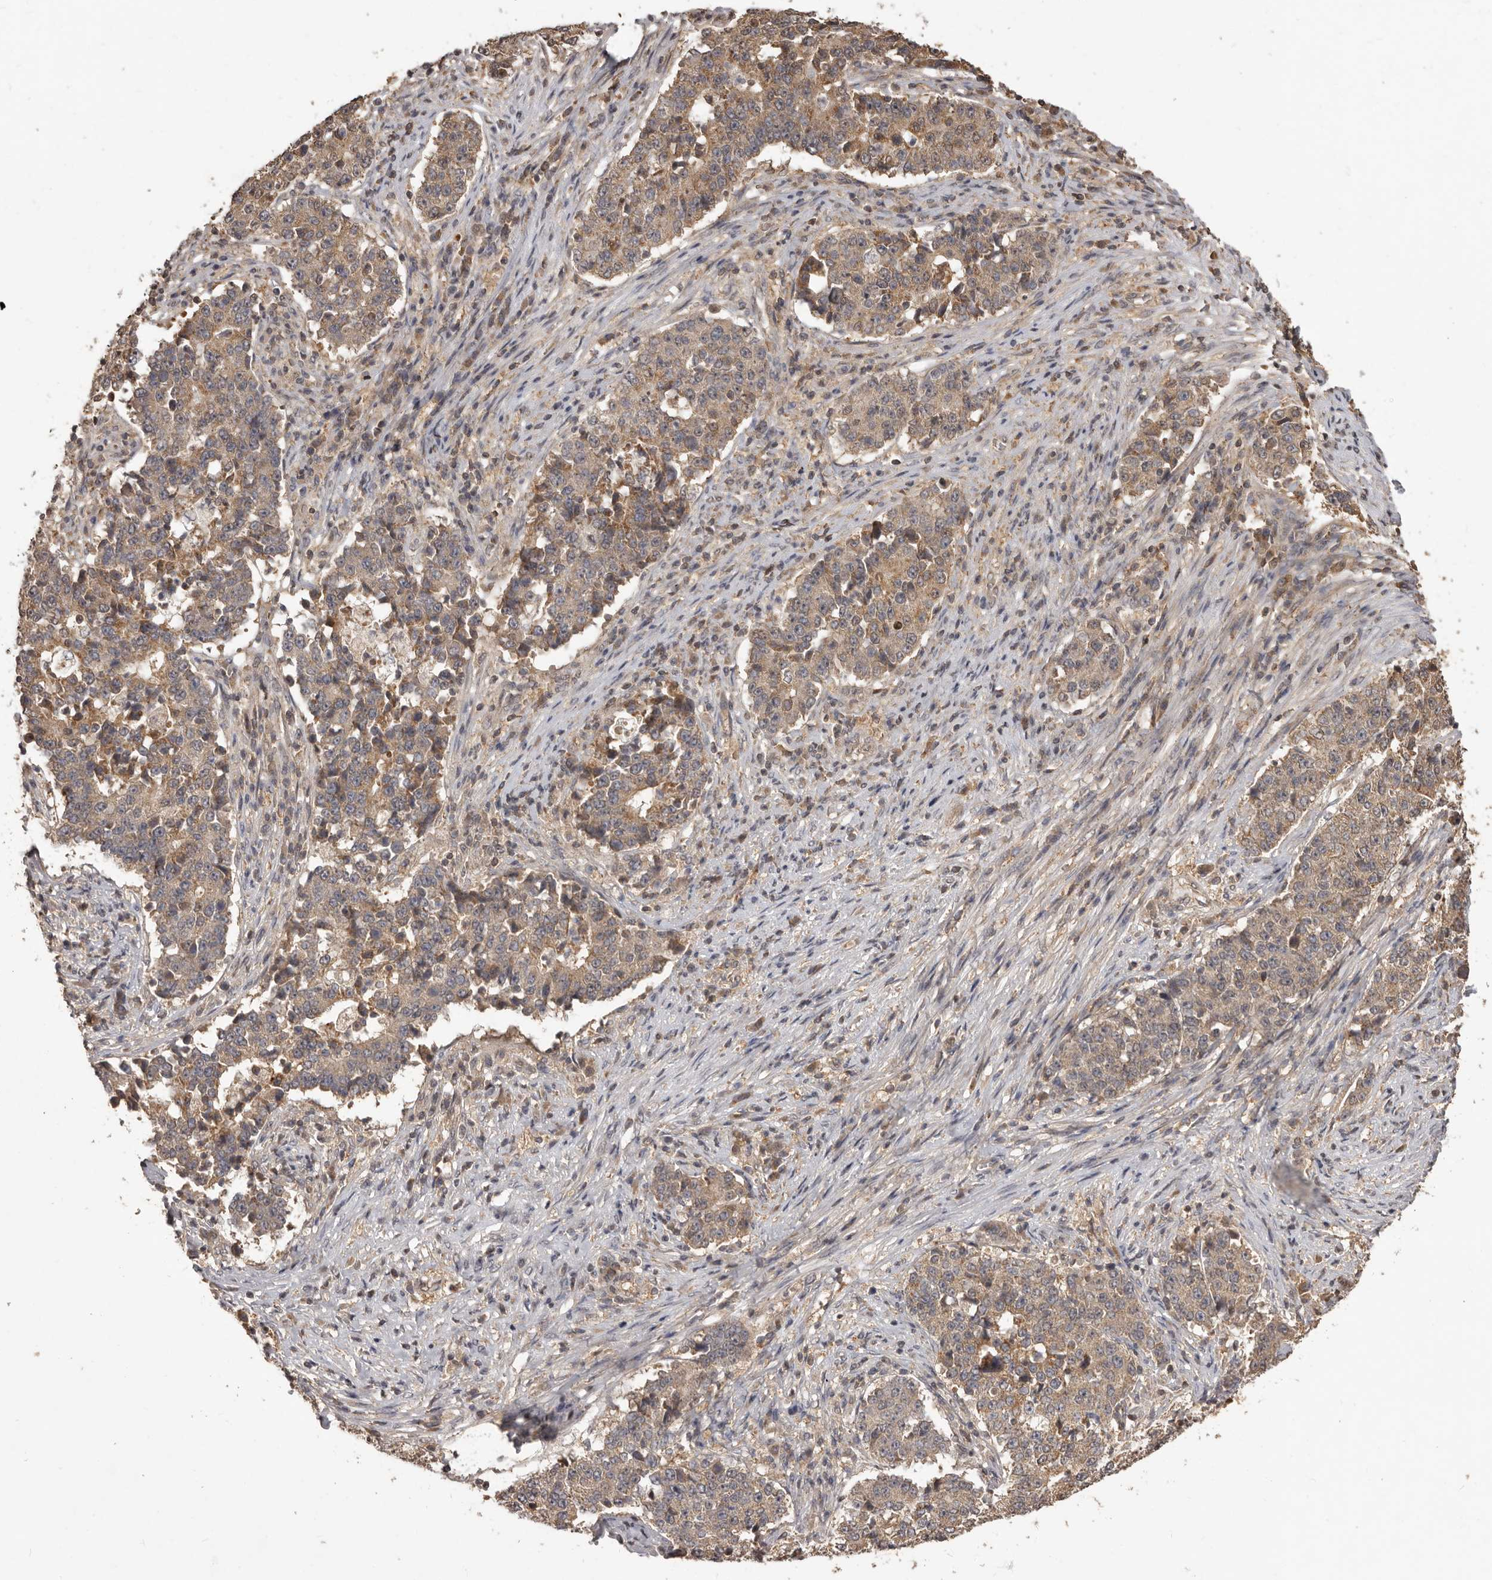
{"staining": {"intensity": "moderate", "quantity": ">75%", "location": "cytoplasmic/membranous"}, "tissue": "stomach cancer", "cell_type": "Tumor cells", "image_type": "cancer", "snomed": [{"axis": "morphology", "description": "Adenocarcinoma, NOS"}, {"axis": "topography", "description": "Stomach"}], "caption": "Moderate cytoplasmic/membranous positivity is seen in about >75% of tumor cells in stomach adenocarcinoma.", "gene": "MTO1", "patient": {"sex": "male", "age": 59}}